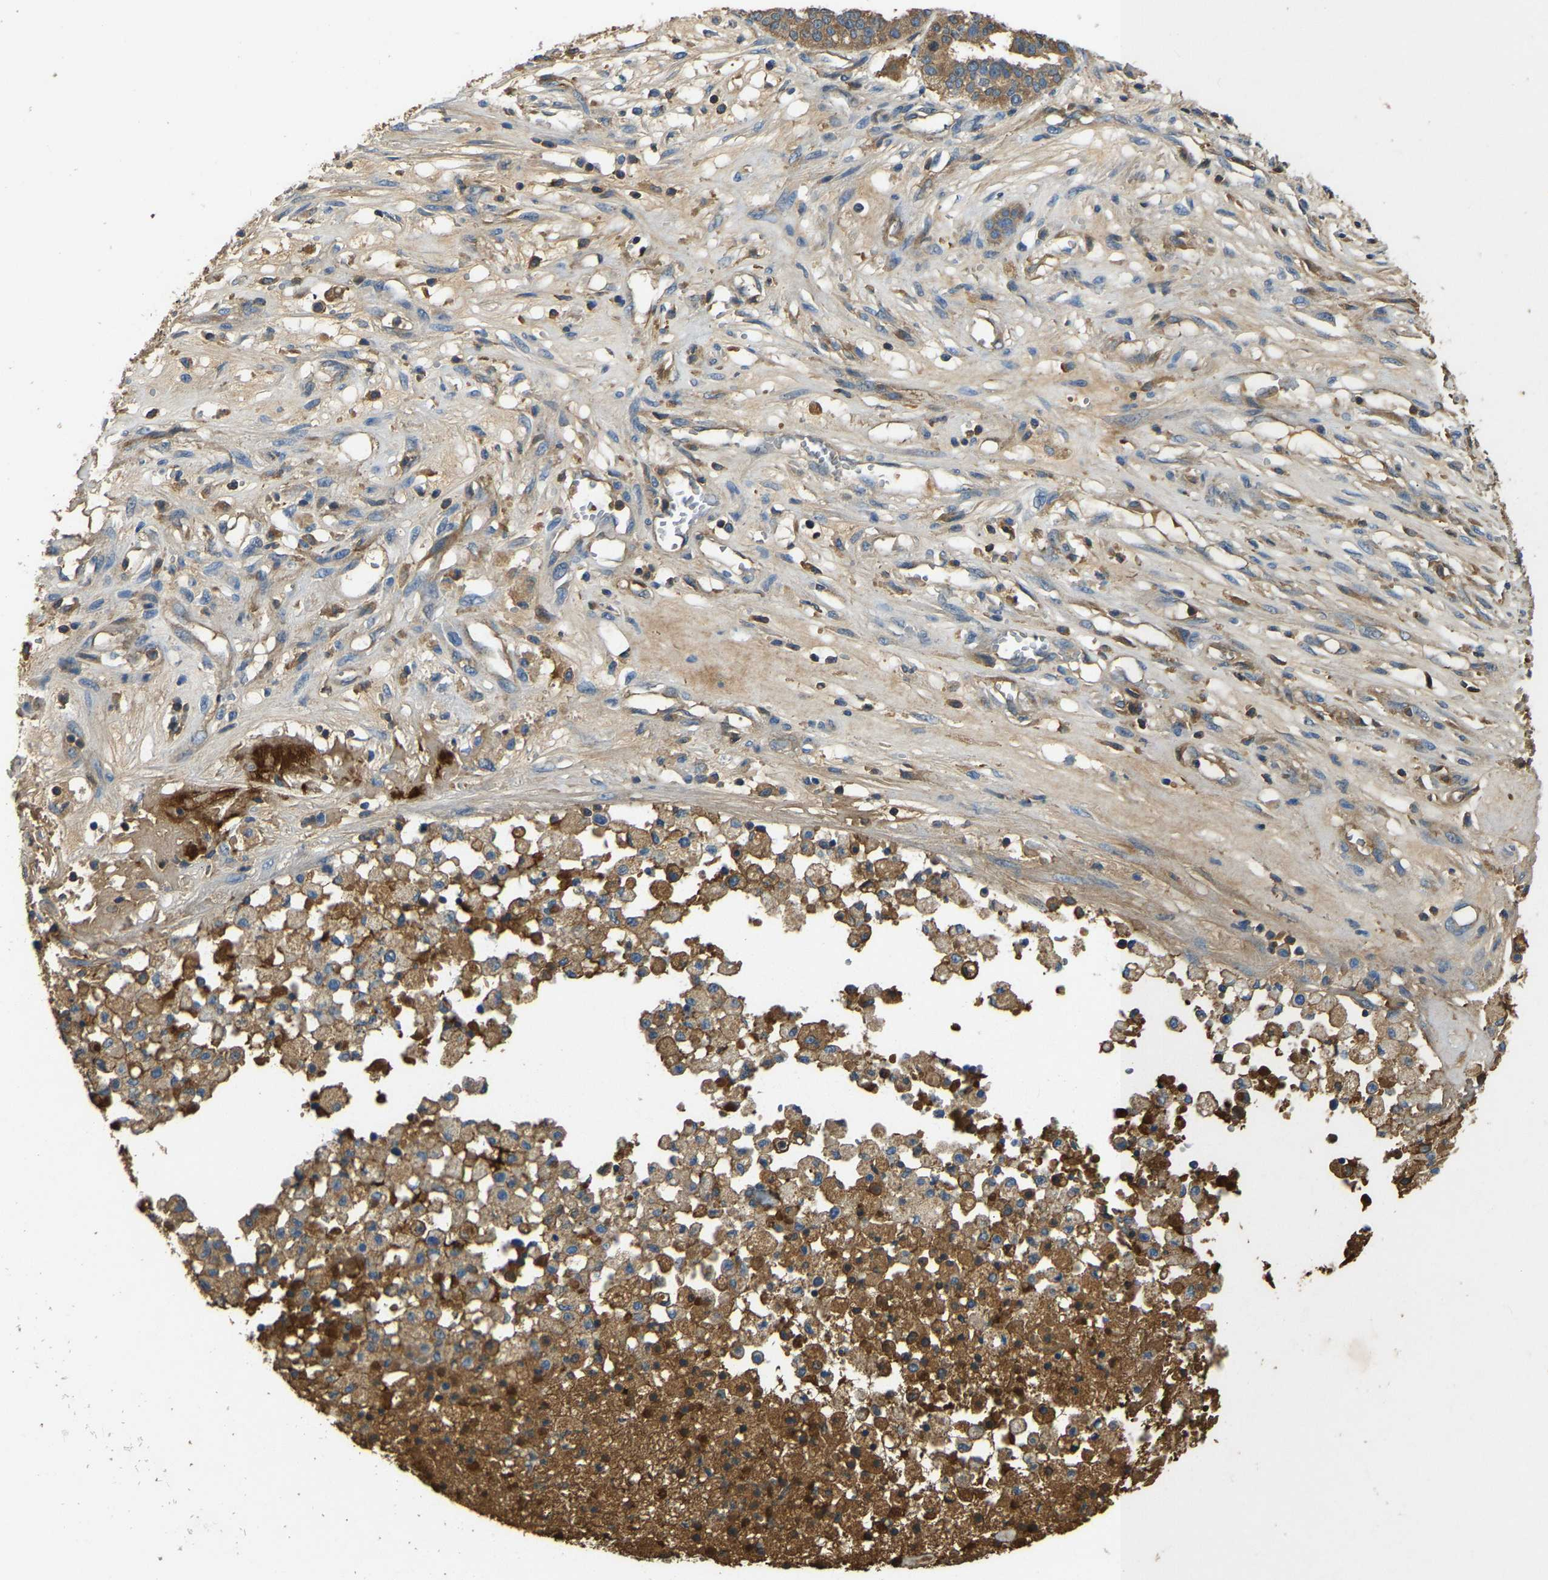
{"staining": {"intensity": "moderate", "quantity": "25%-75%", "location": "cytoplasmic/membranous"}, "tissue": "ovarian cancer", "cell_type": "Tumor cells", "image_type": "cancer", "snomed": [{"axis": "morphology", "description": "Cystadenocarcinoma, serous, NOS"}, {"axis": "topography", "description": "Ovary"}], "caption": "Moderate cytoplasmic/membranous protein staining is present in approximately 25%-75% of tumor cells in ovarian cancer (serous cystadenocarcinoma). Ihc stains the protein in brown and the nuclei are stained blue.", "gene": "STC1", "patient": {"sex": "female", "age": 59}}